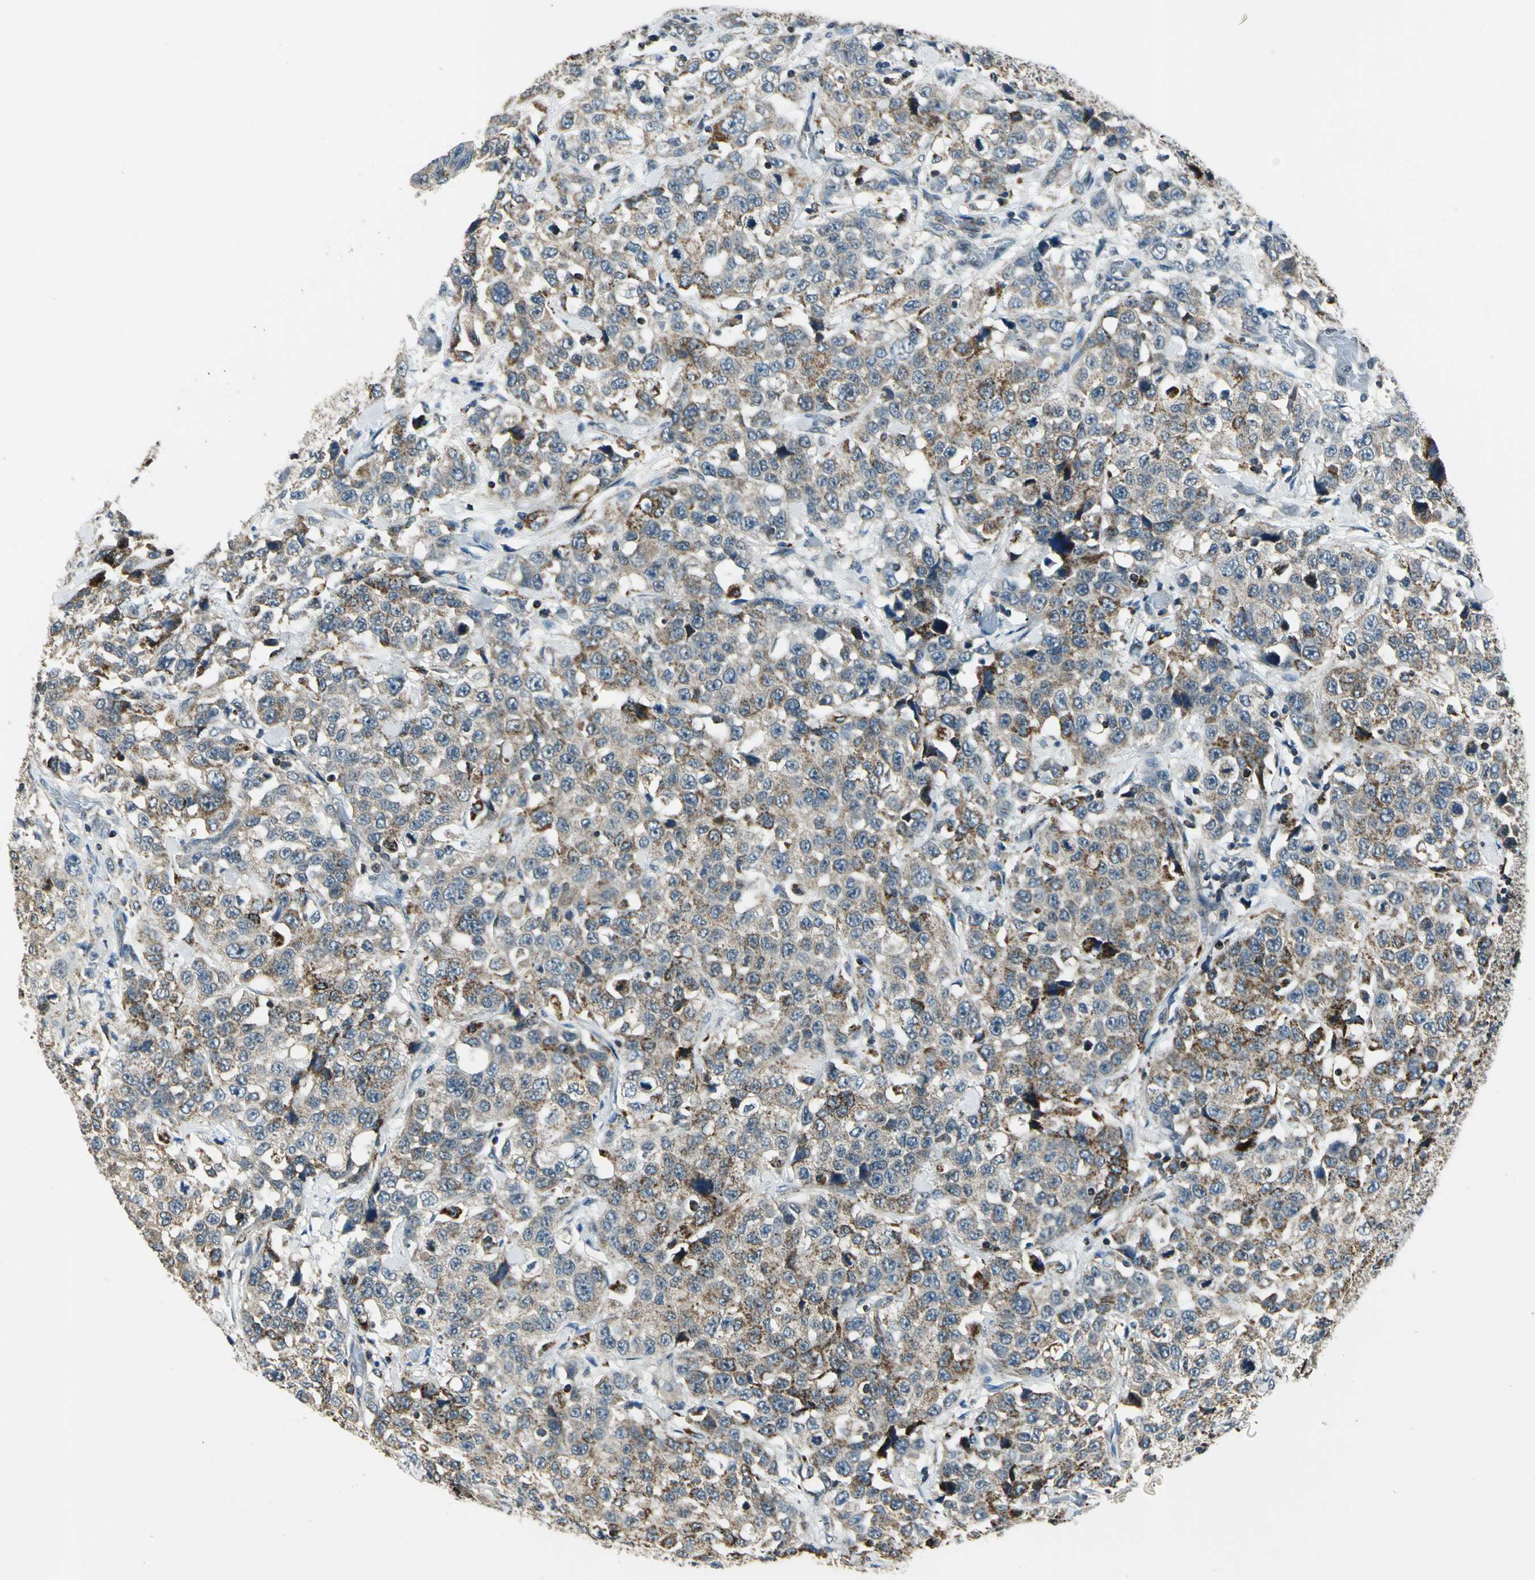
{"staining": {"intensity": "moderate", "quantity": ">75%", "location": "cytoplasmic/membranous"}, "tissue": "stomach cancer", "cell_type": "Tumor cells", "image_type": "cancer", "snomed": [{"axis": "morphology", "description": "Normal tissue, NOS"}, {"axis": "morphology", "description": "Adenocarcinoma, NOS"}, {"axis": "topography", "description": "Stomach"}], "caption": "Moderate cytoplasmic/membranous positivity for a protein is present in about >75% of tumor cells of stomach cancer (adenocarcinoma) using immunohistochemistry (IHC).", "gene": "NUDT2", "patient": {"sex": "male", "age": 48}}